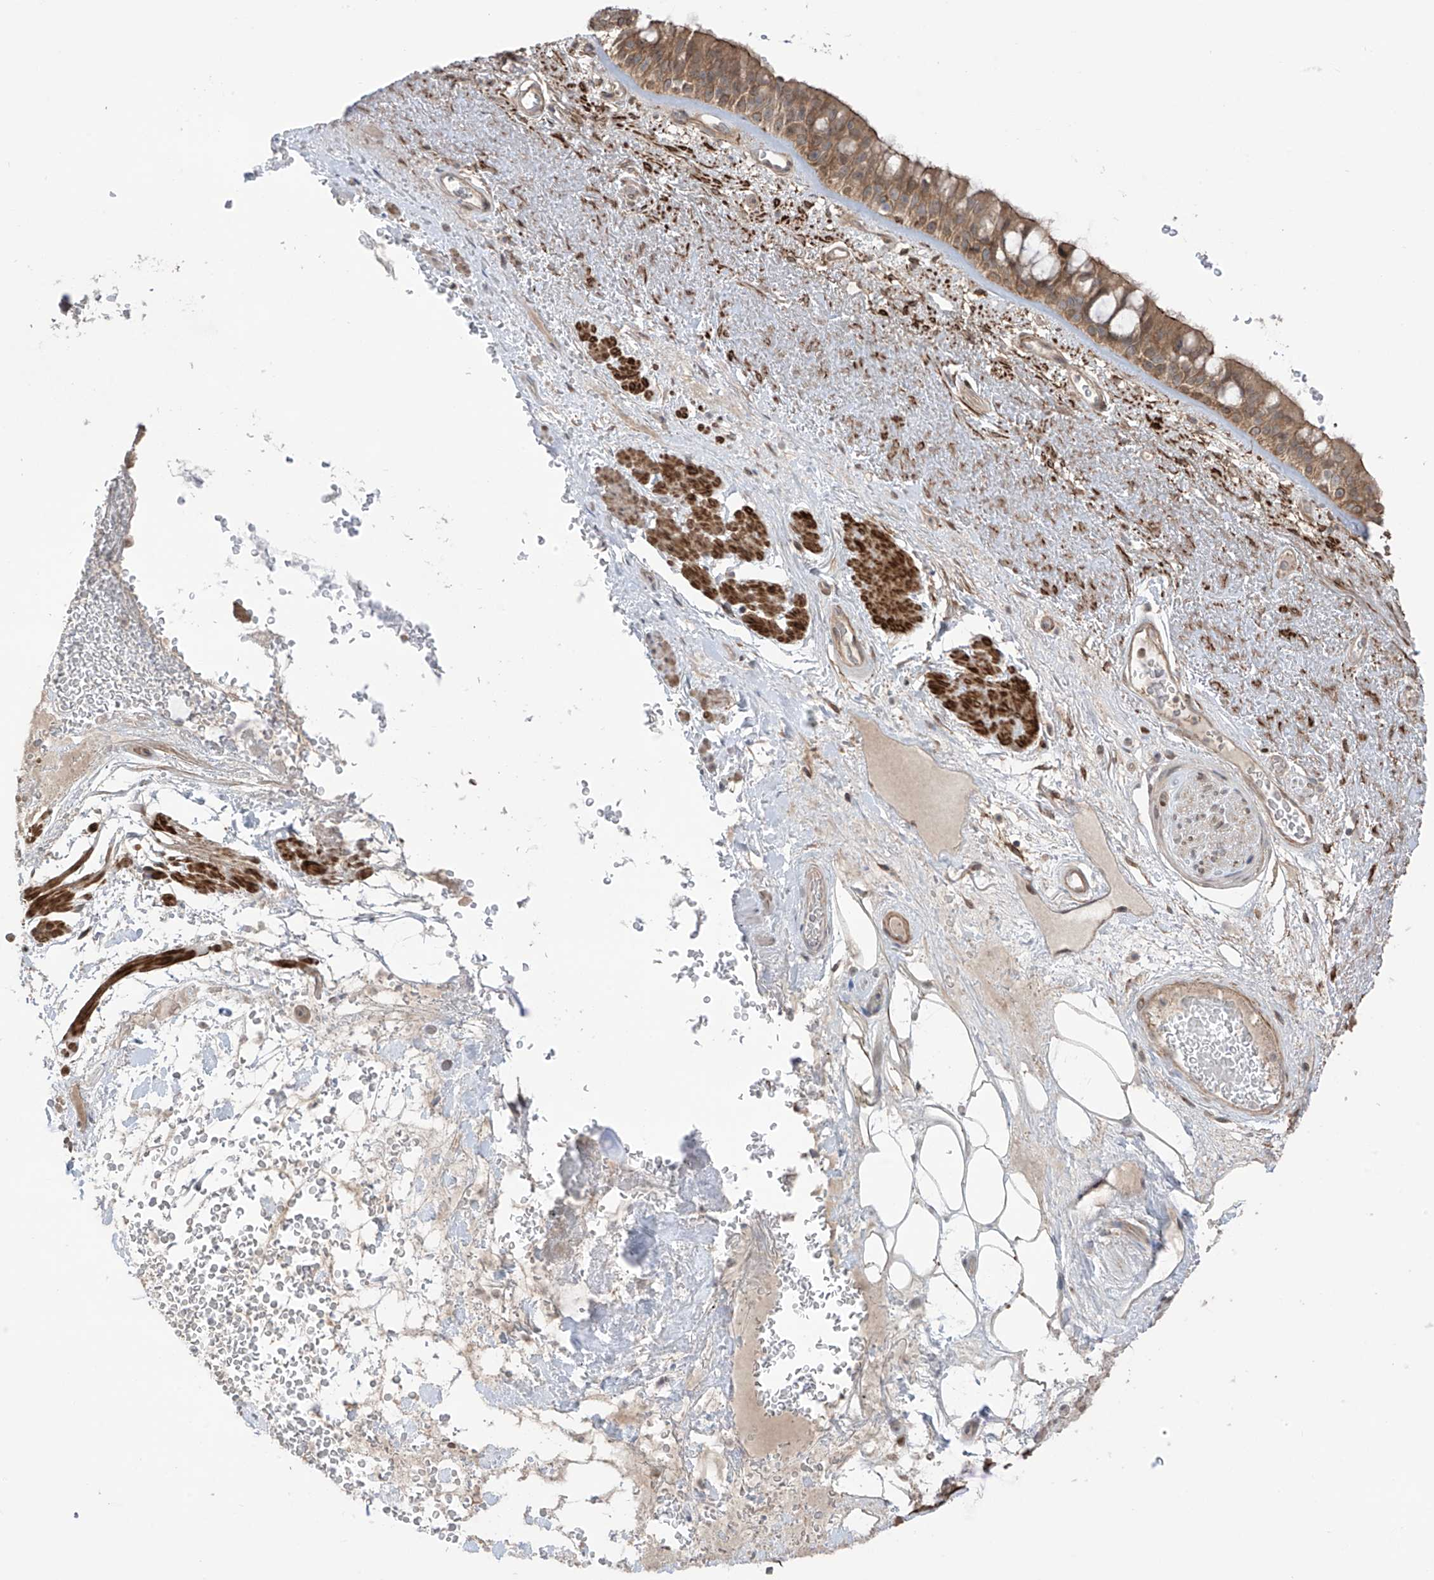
{"staining": {"intensity": "moderate", "quantity": ">75%", "location": "cytoplasmic/membranous"}, "tissue": "bronchus", "cell_type": "Respiratory epithelial cells", "image_type": "normal", "snomed": [{"axis": "morphology", "description": "Normal tissue, NOS"}, {"axis": "morphology", "description": "Squamous cell carcinoma, NOS"}, {"axis": "topography", "description": "Lymph node"}, {"axis": "topography", "description": "Bronchus"}, {"axis": "topography", "description": "Lung"}], "caption": "An immunohistochemistry image of benign tissue is shown. Protein staining in brown shows moderate cytoplasmic/membranous positivity in bronchus within respiratory epithelial cells. (Stains: DAB (3,3'-diaminobenzidine) in brown, nuclei in blue, Microscopy: brightfield microscopy at high magnification).", "gene": "LRRC74A", "patient": {"sex": "male", "age": 66}}